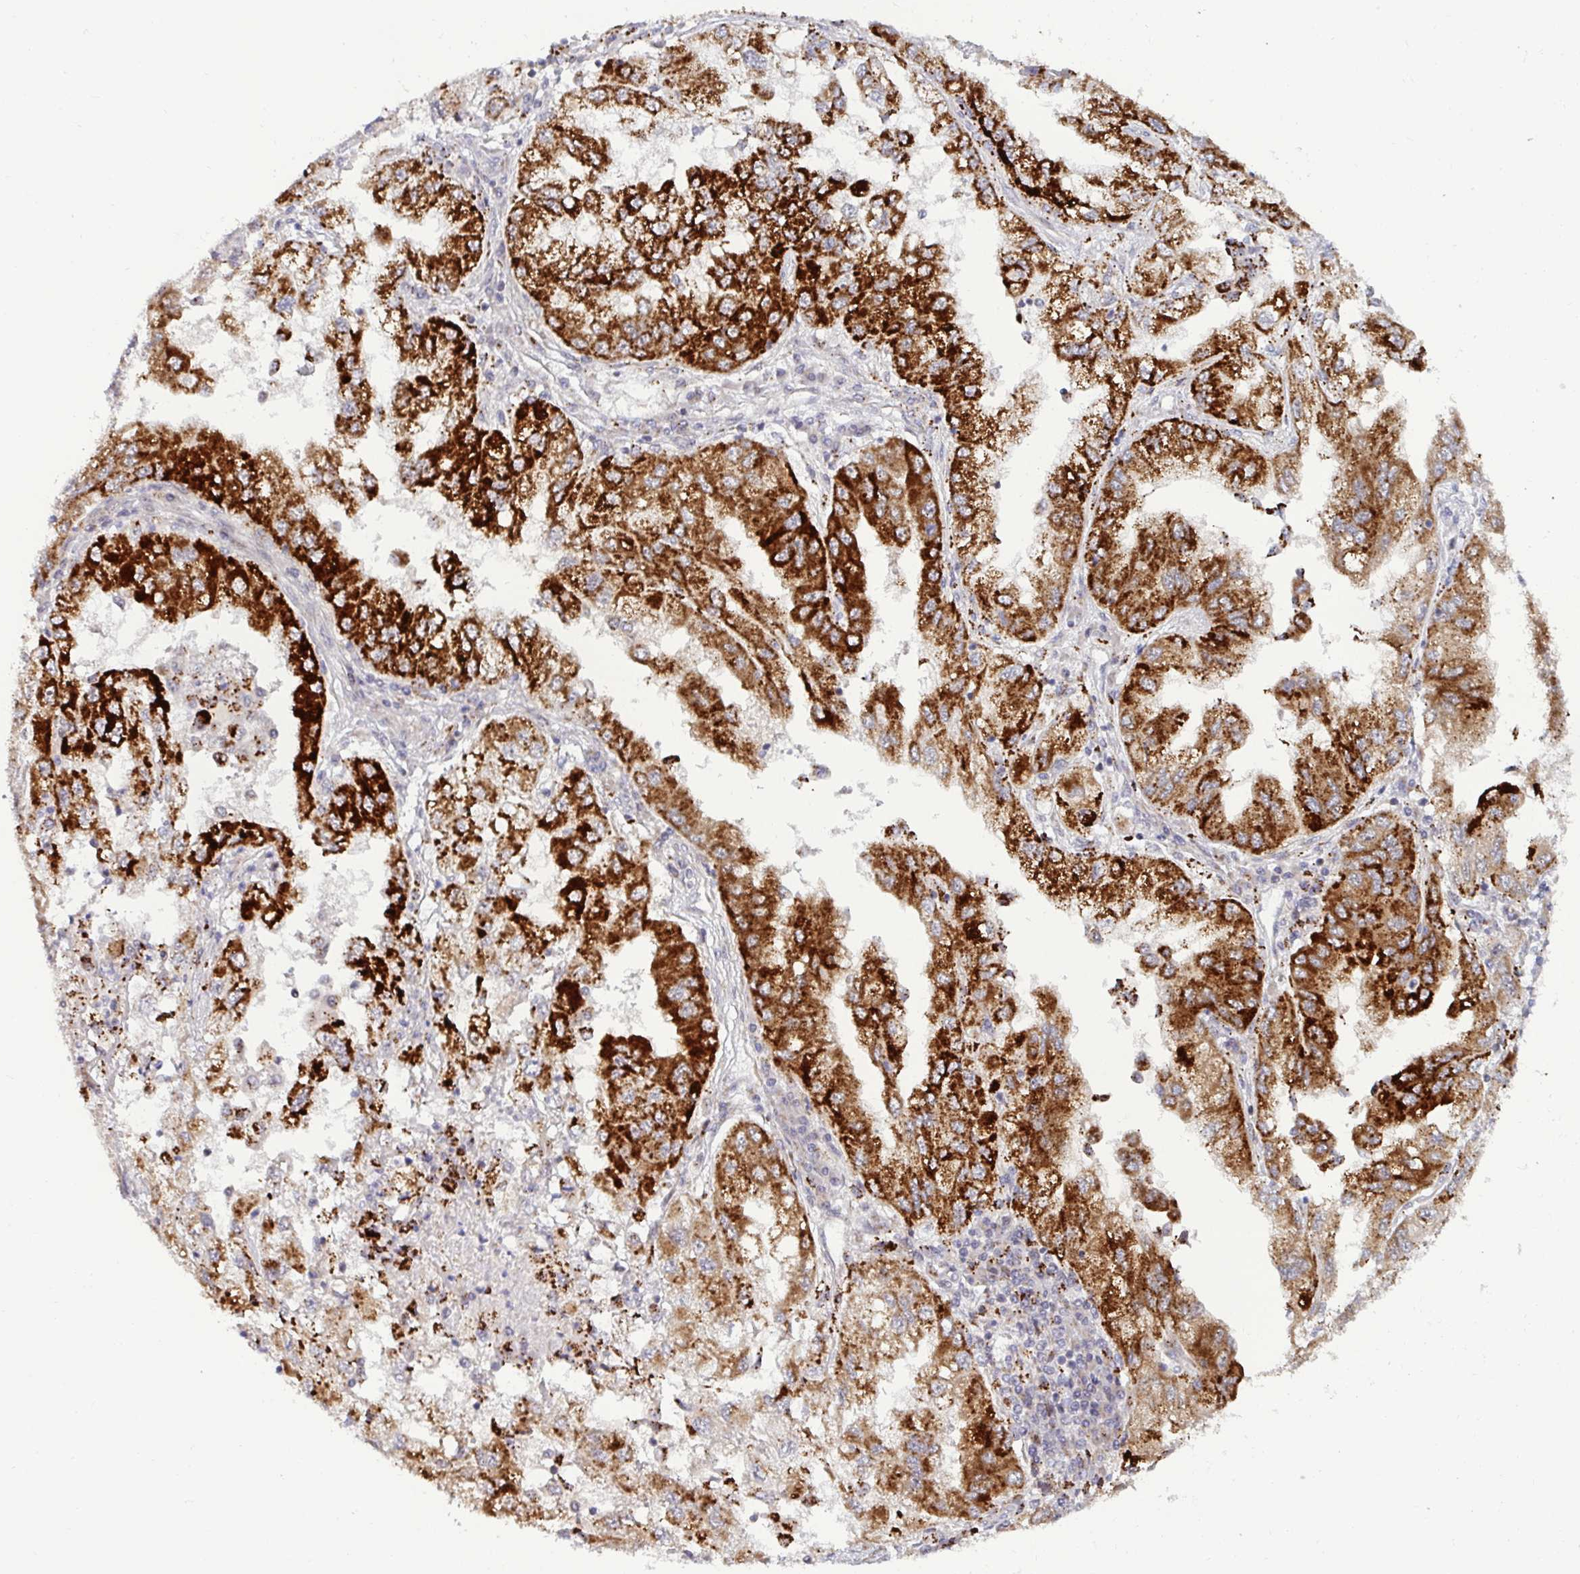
{"staining": {"intensity": "strong", "quantity": ">75%", "location": "cytoplasmic/membranous"}, "tissue": "lung cancer", "cell_type": "Tumor cells", "image_type": "cancer", "snomed": [{"axis": "morphology", "description": "Adenocarcinoma, NOS"}, {"axis": "morphology", "description": "Adenocarcinoma primary or metastatic"}, {"axis": "topography", "description": "Lung"}], "caption": "Human lung cancer stained with a protein marker displays strong staining in tumor cells.", "gene": "DZIP1", "patient": {"sex": "male", "age": 74}}